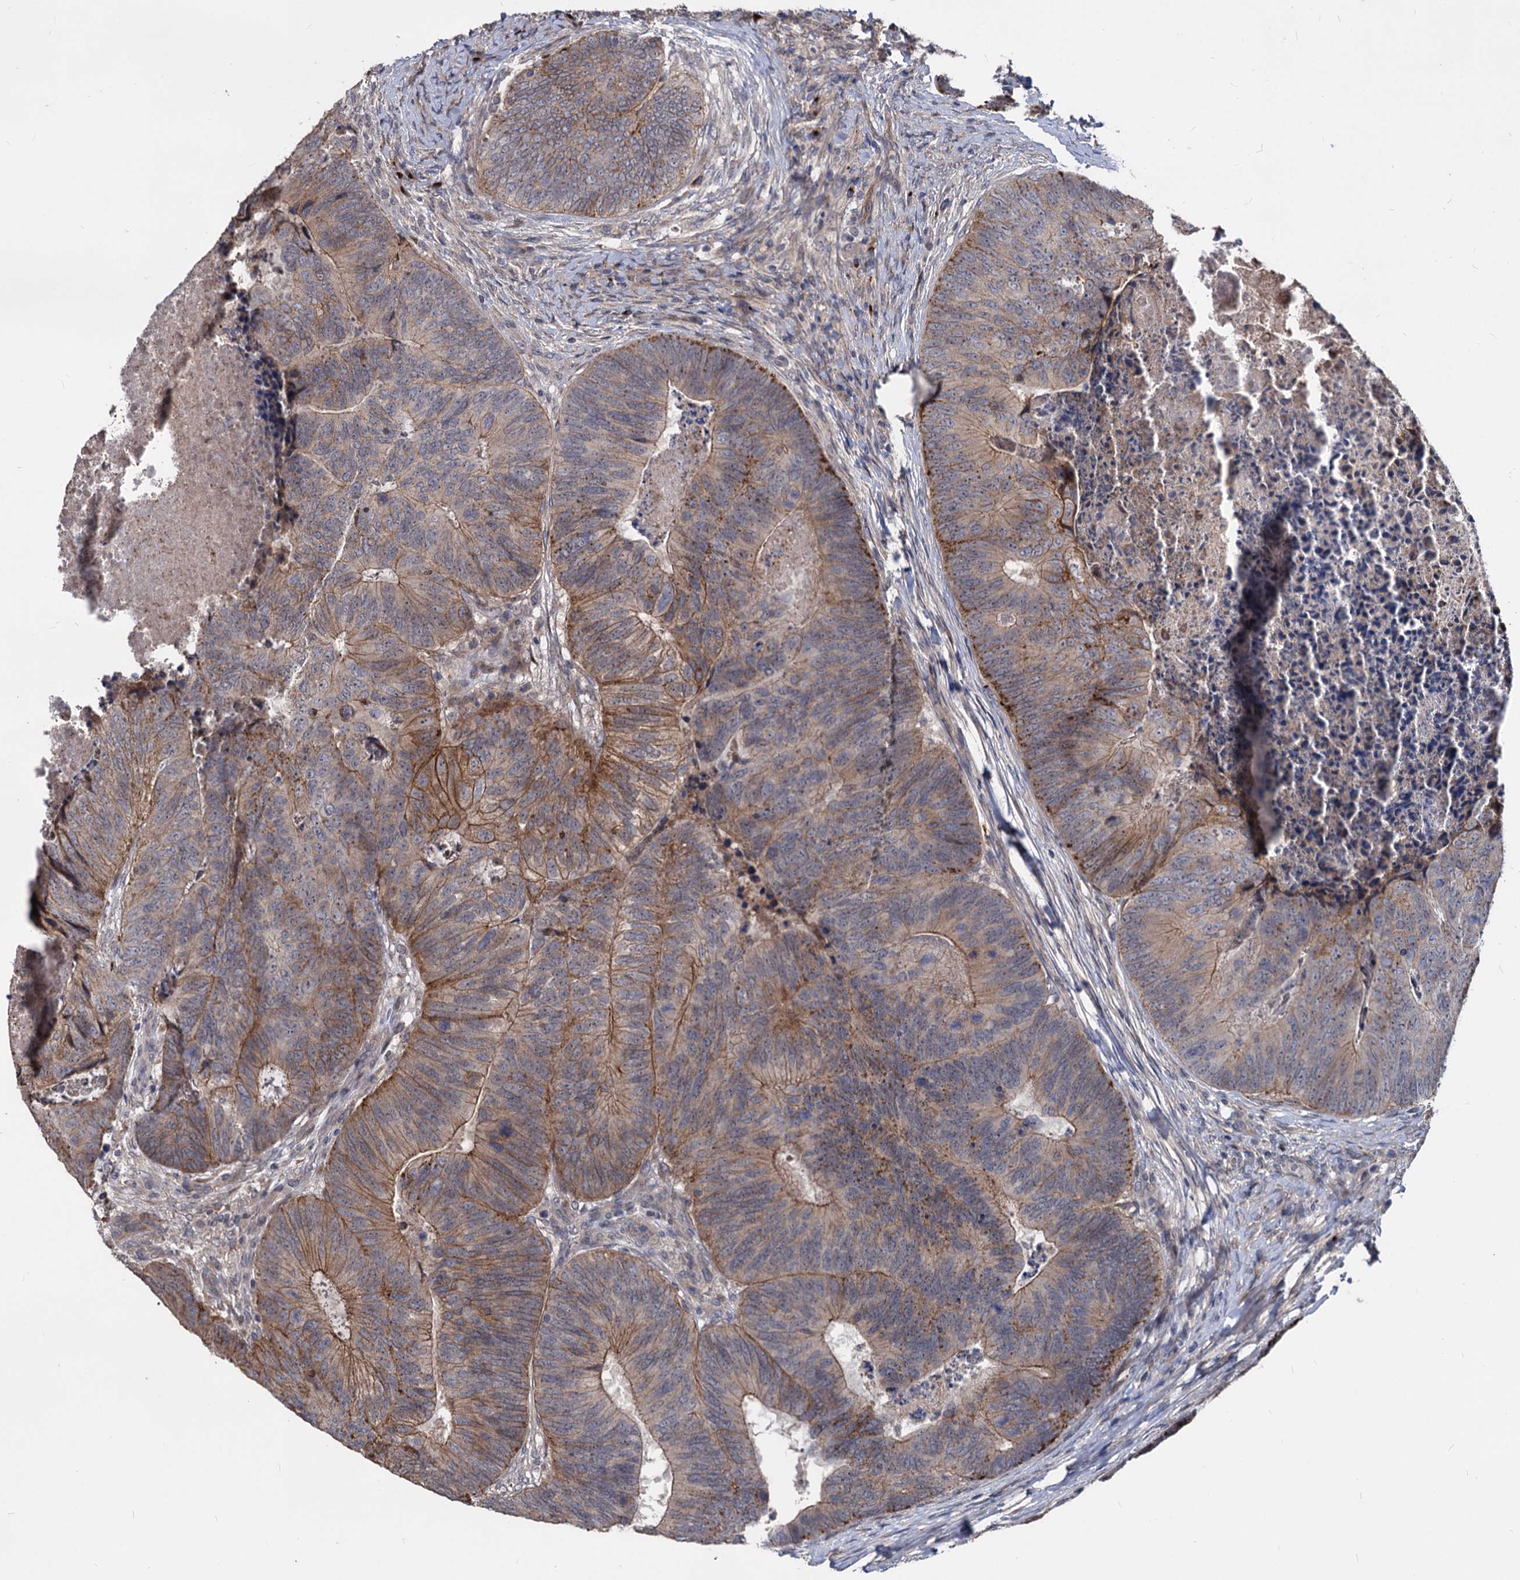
{"staining": {"intensity": "moderate", "quantity": "25%-75%", "location": "cytoplasmic/membranous"}, "tissue": "colorectal cancer", "cell_type": "Tumor cells", "image_type": "cancer", "snomed": [{"axis": "morphology", "description": "Adenocarcinoma, NOS"}, {"axis": "topography", "description": "Colon"}], "caption": "Moderate cytoplasmic/membranous staining for a protein is appreciated in about 25%-75% of tumor cells of colorectal adenocarcinoma using immunohistochemistry (IHC).", "gene": "SMAGP", "patient": {"sex": "female", "age": 67}}